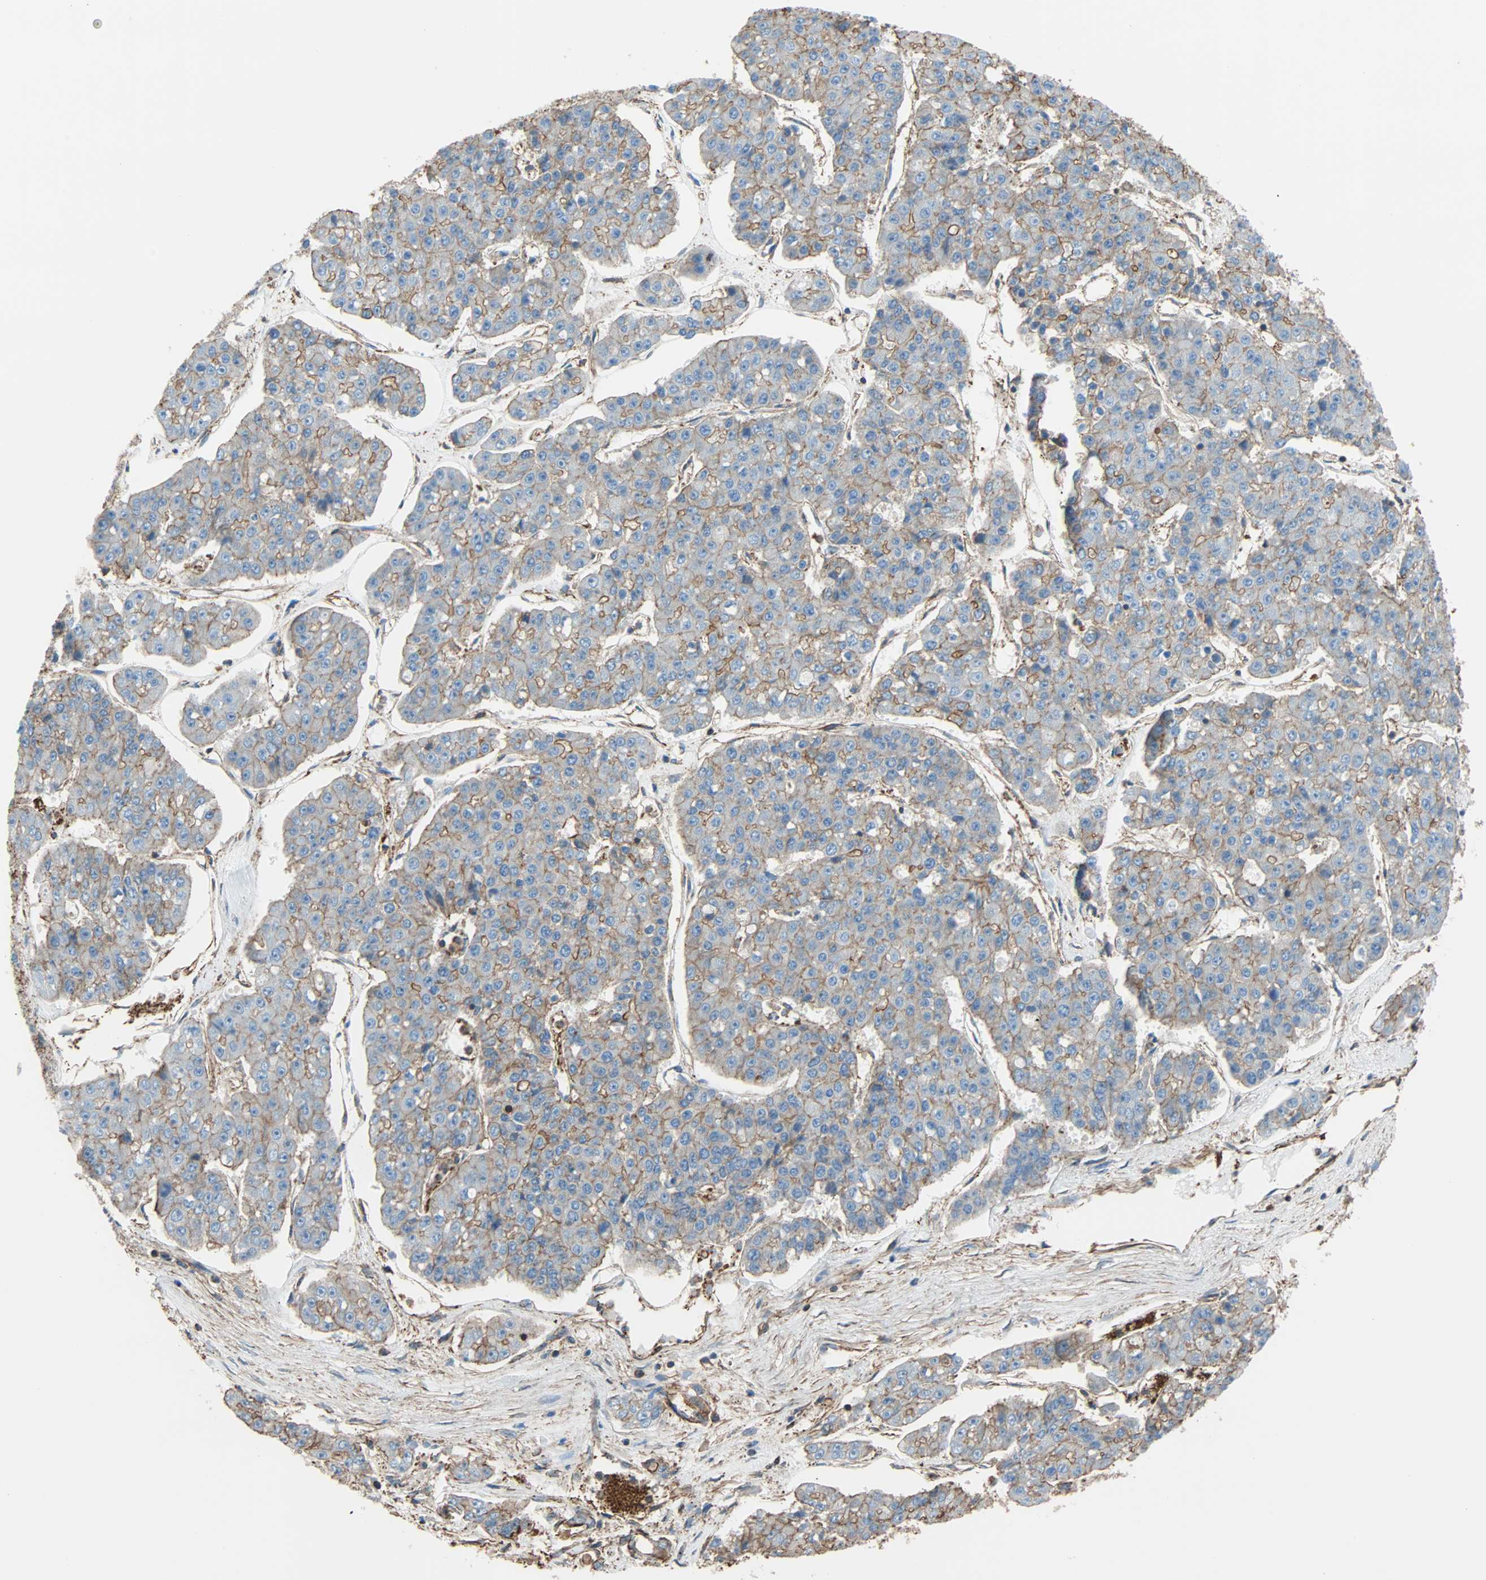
{"staining": {"intensity": "weak", "quantity": "25%-75%", "location": "cytoplasmic/membranous"}, "tissue": "pancreatic cancer", "cell_type": "Tumor cells", "image_type": "cancer", "snomed": [{"axis": "morphology", "description": "Adenocarcinoma, NOS"}, {"axis": "topography", "description": "Pancreas"}], "caption": "Approximately 25%-75% of tumor cells in pancreatic adenocarcinoma display weak cytoplasmic/membranous protein positivity as visualized by brown immunohistochemical staining.", "gene": "GALNT10", "patient": {"sex": "male", "age": 50}}